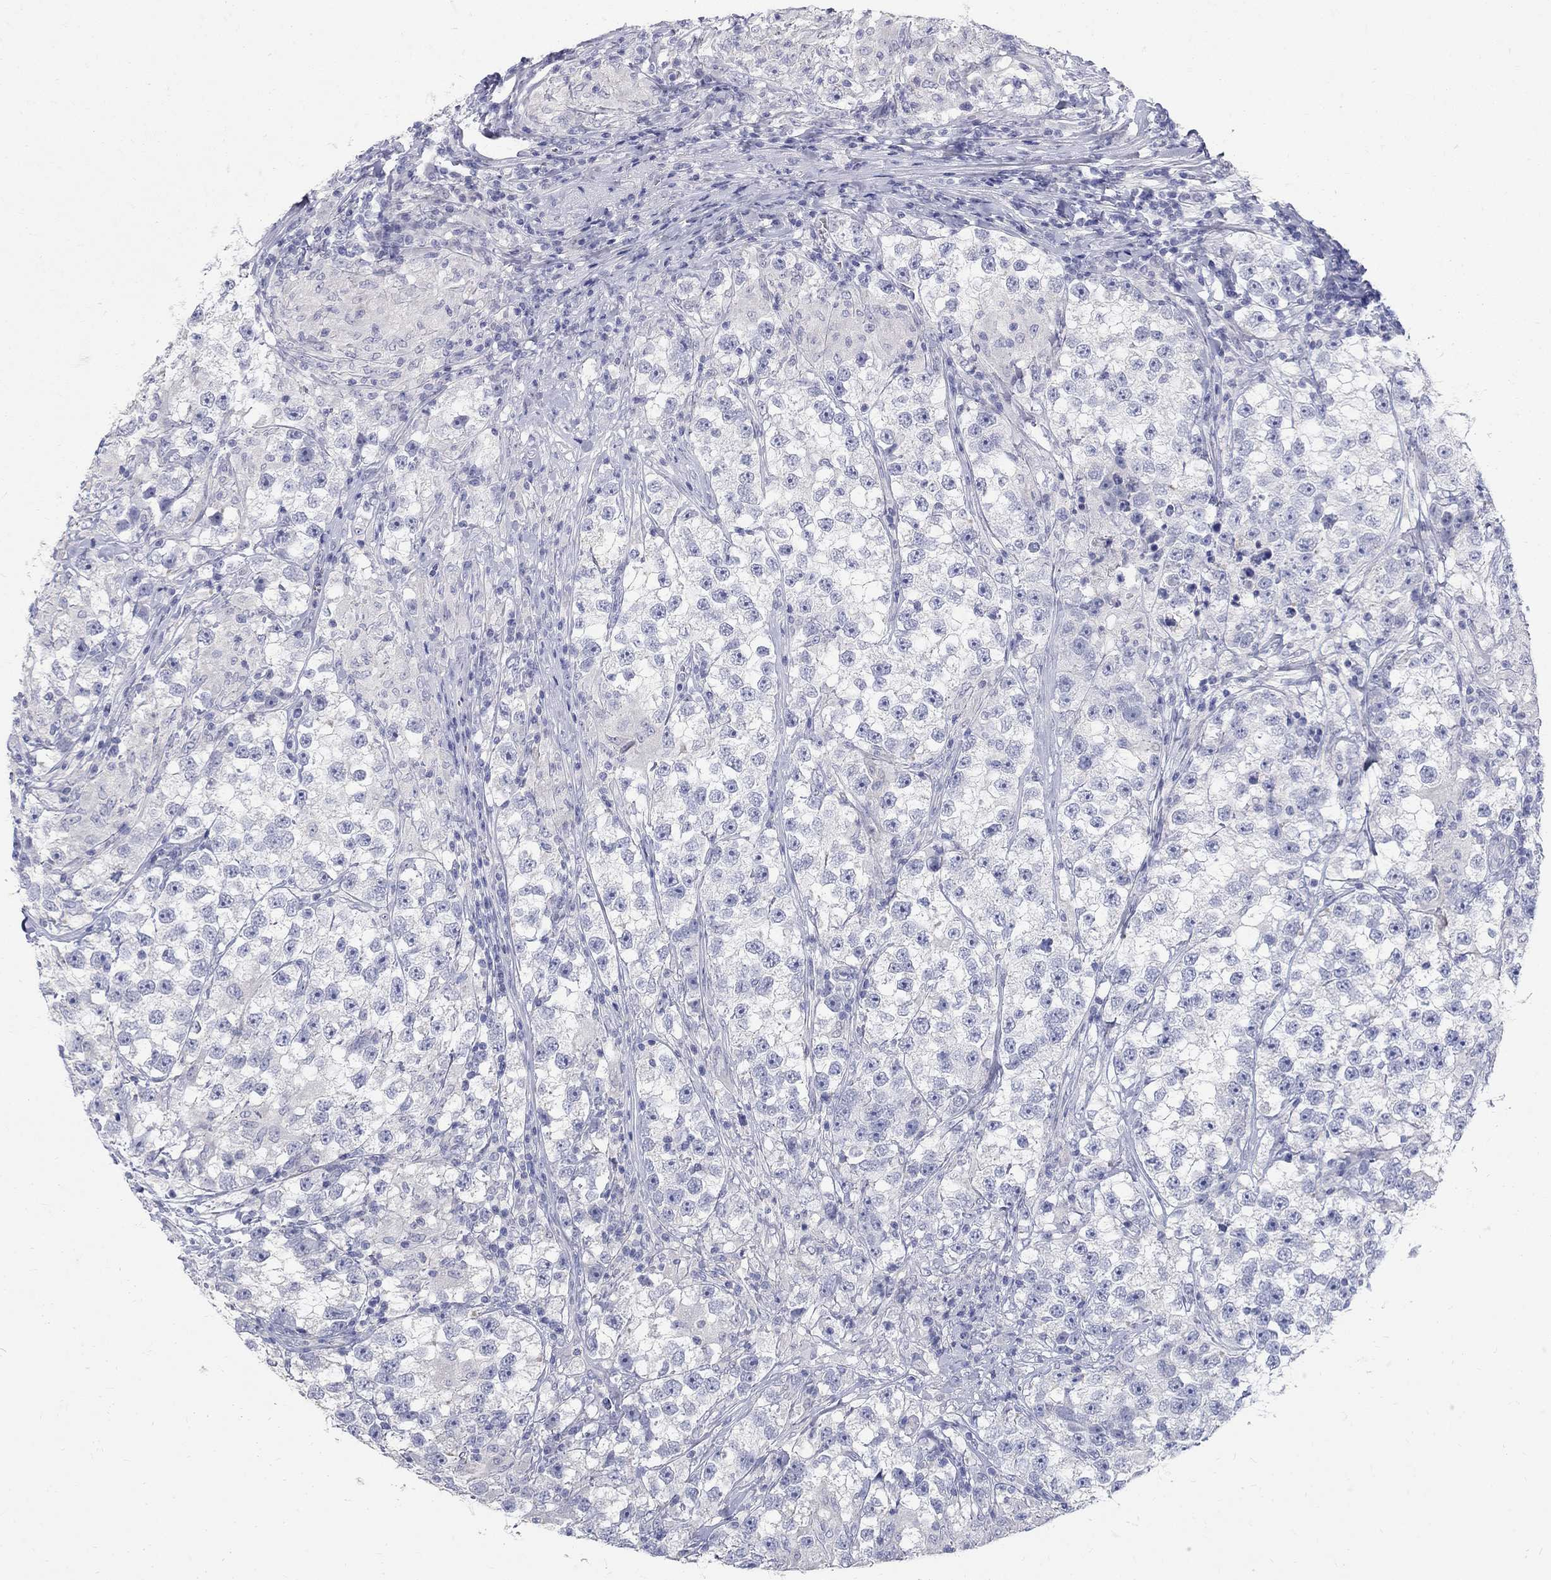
{"staining": {"intensity": "negative", "quantity": "none", "location": "none"}, "tissue": "testis cancer", "cell_type": "Tumor cells", "image_type": "cancer", "snomed": [{"axis": "morphology", "description": "Seminoma, NOS"}, {"axis": "topography", "description": "Testis"}], "caption": "A high-resolution image shows IHC staining of seminoma (testis), which demonstrates no significant expression in tumor cells.", "gene": "MAGEB6", "patient": {"sex": "male", "age": 46}}